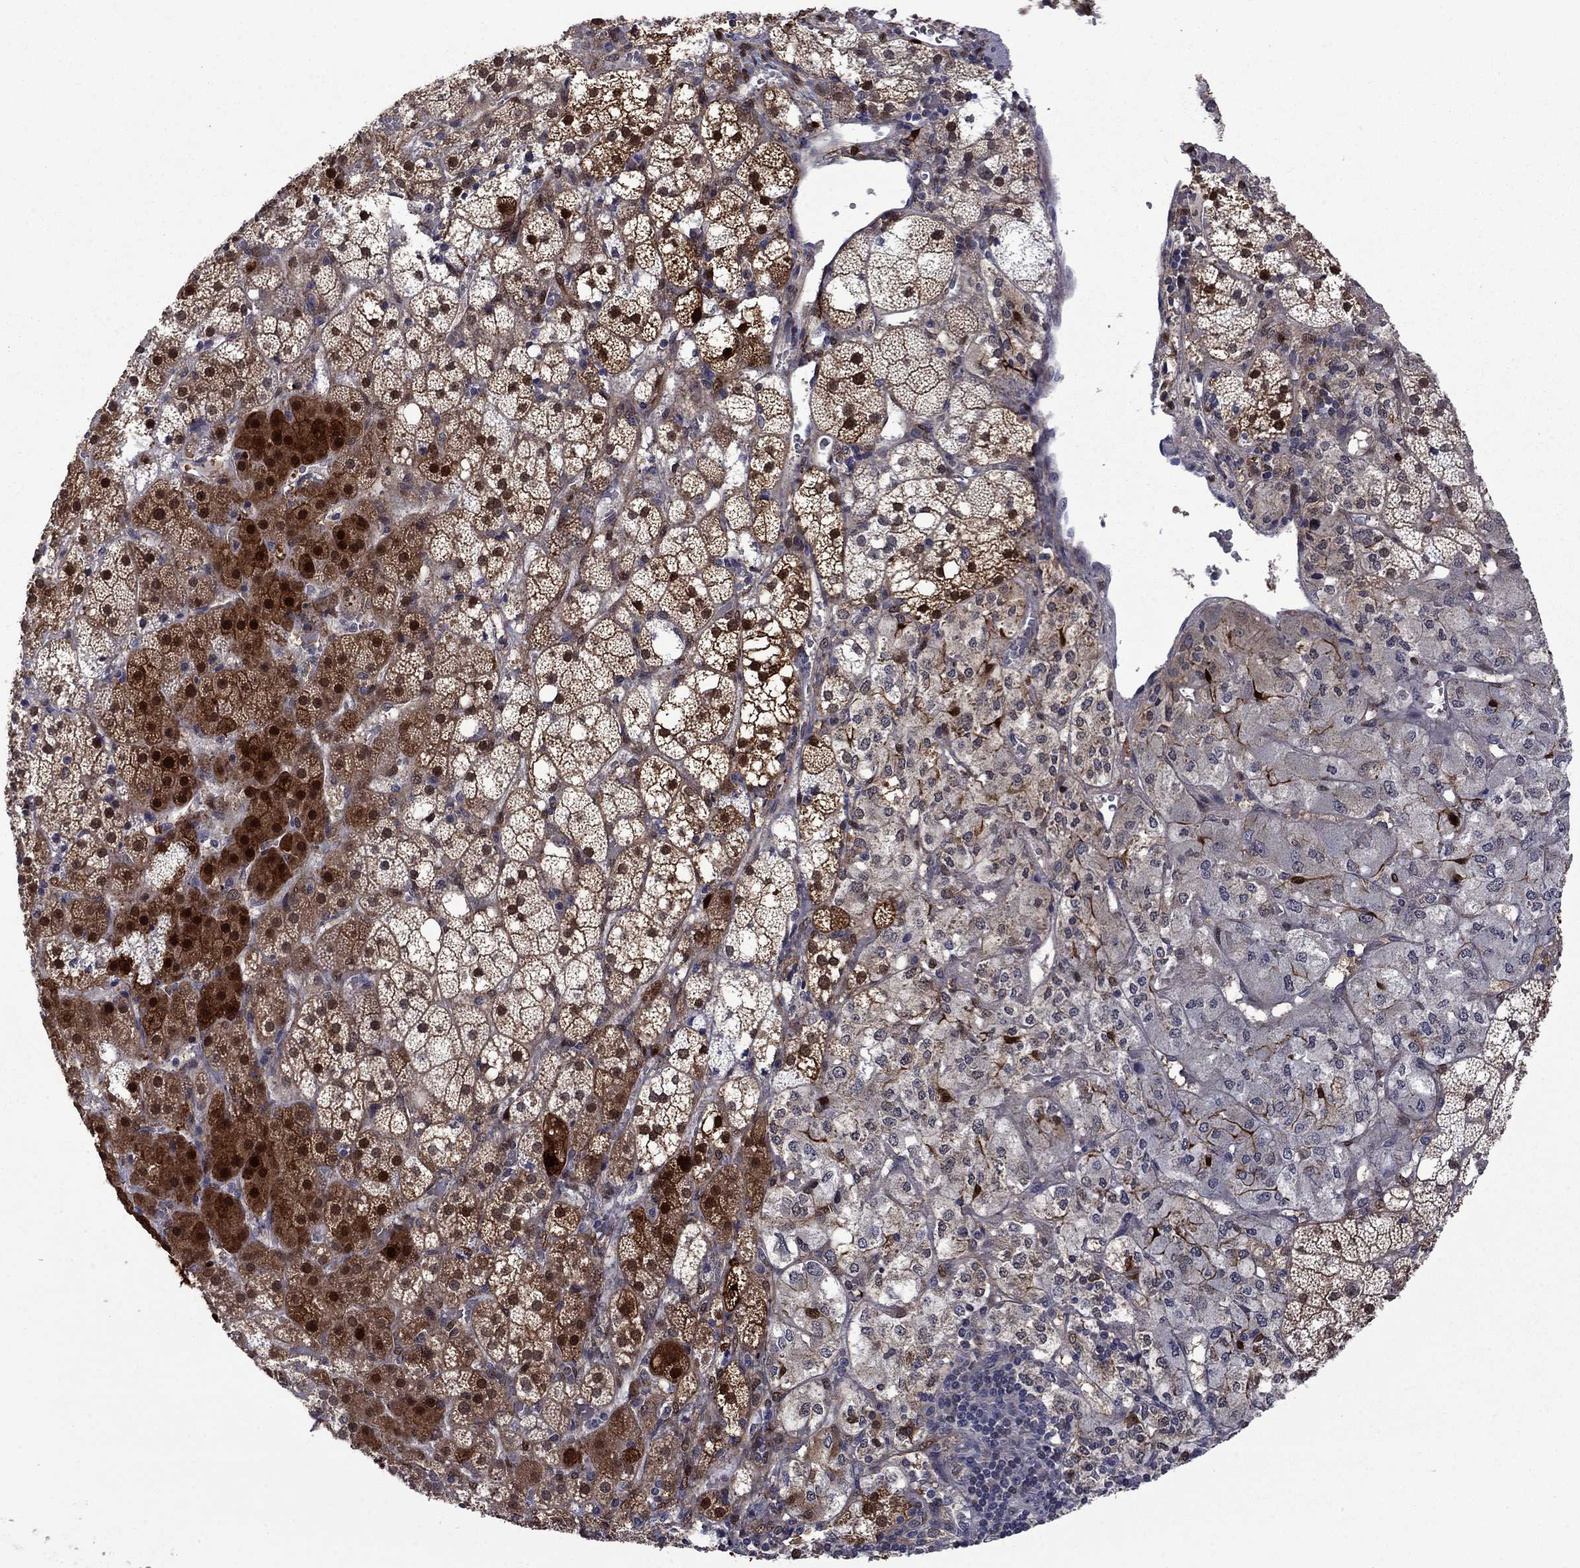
{"staining": {"intensity": "strong", "quantity": "25%-75%", "location": "cytoplasmic/membranous,nuclear"}, "tissue": "adrenal gland", "cell_type": "Glandular cells", "image_type": "normal", "snomed": [{"axis": "morphology", "description": "Normal tissue, NOS"}, {"axis": "topography", "description": "Adrenal gland"}], "caption": "Protein expression analysis of benign human adrenal gland reveals strong cytoplasmic/membranous,nuclear positivity in about 25%-75% of glandular cells.", "gene": "CBR1", "patient": {"sex": "male", "age": 53}}